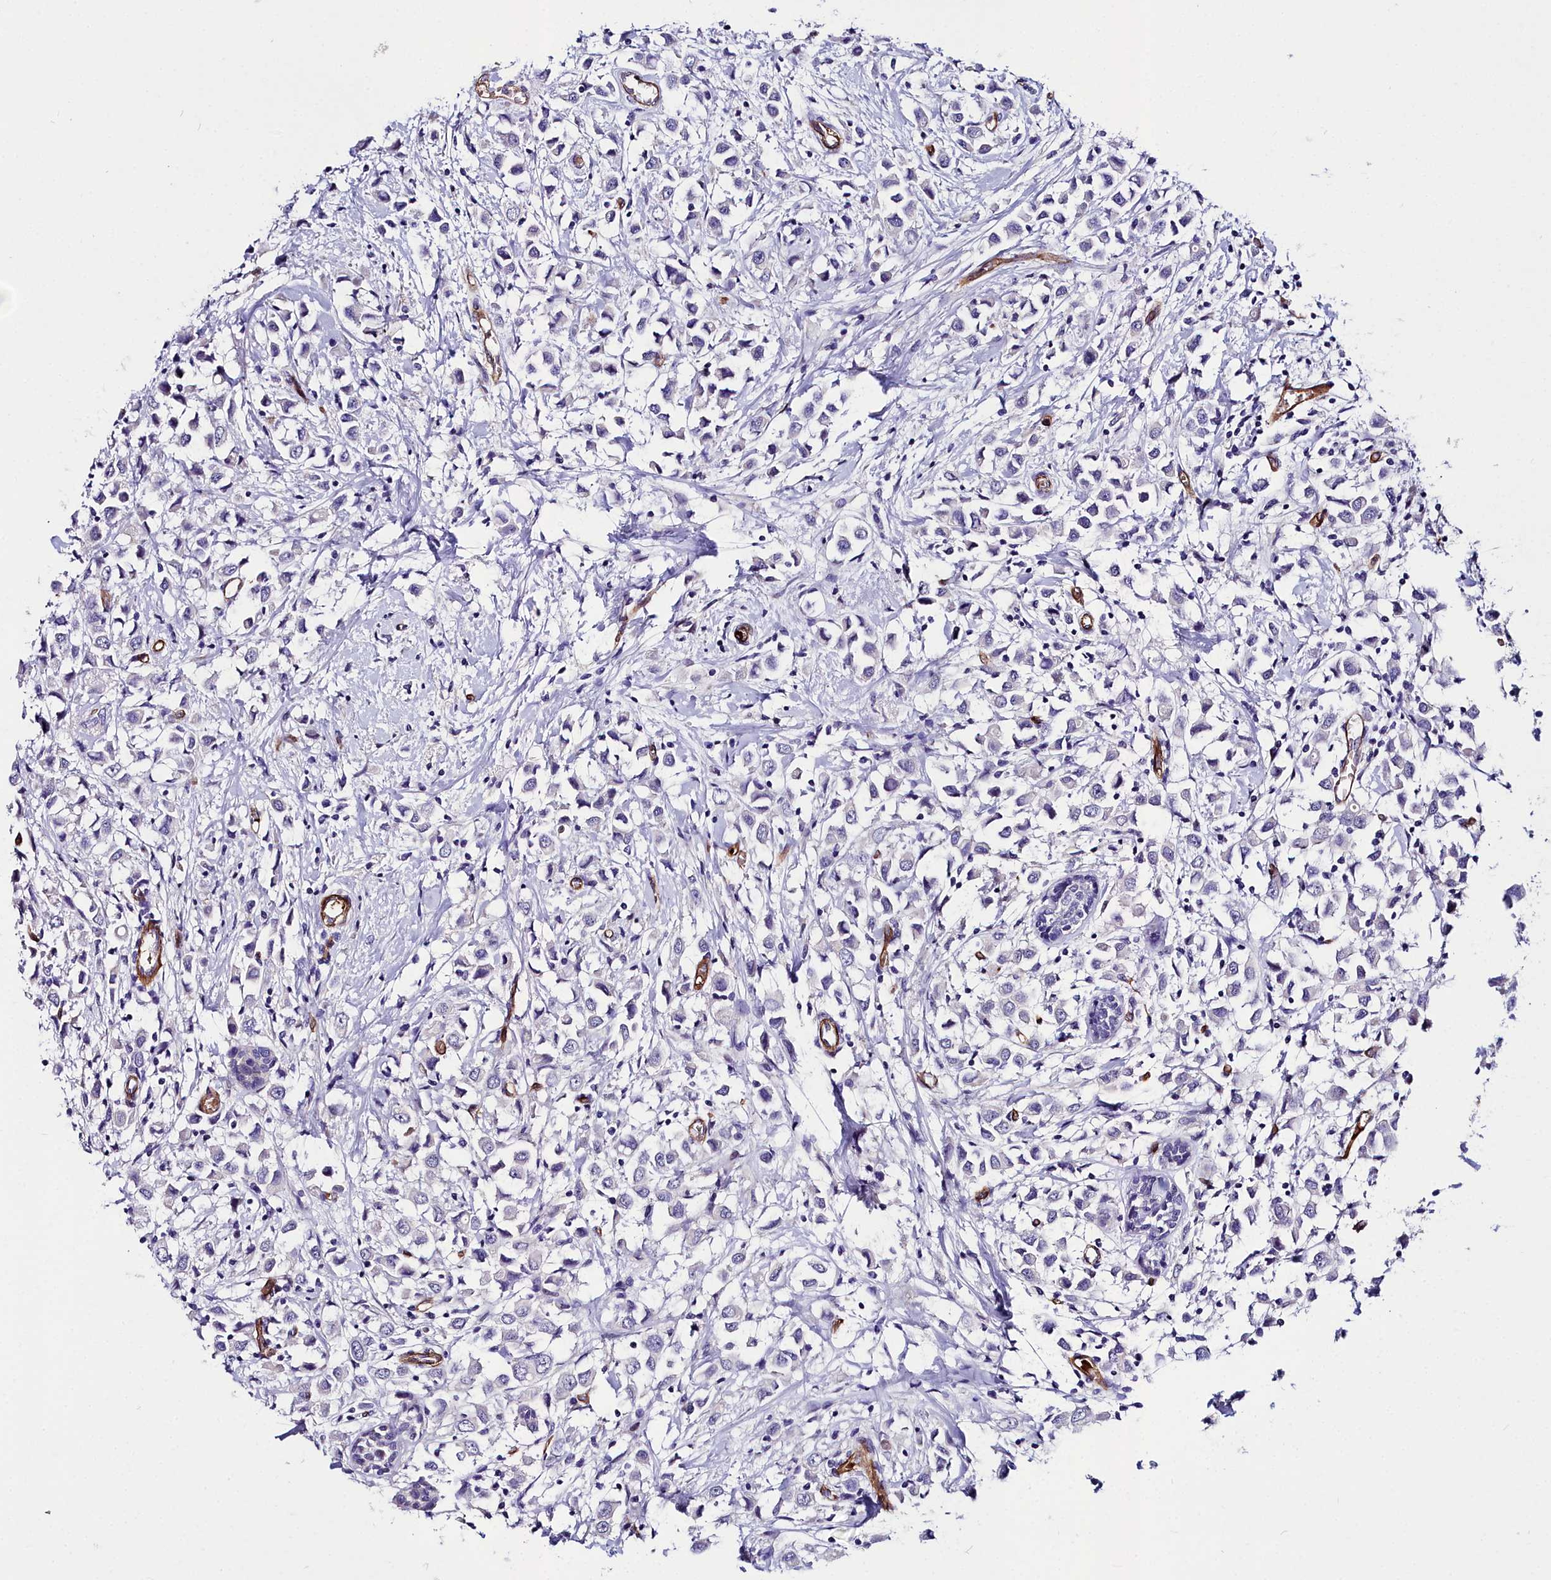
{"staining": {"intensity": "negative", "quantity": "none", "location": "none"}, "tissue": "breast cancer", "cell_type": "Tumor cells", "image_type": "cancer", "snomed": [{"axis": "morphology", "description": "Duct carcinoma"}, {"axis": "topography", "description": "Breast"}], "caption": "A histopathology image of human breast cancer is negative for staining in tumor cells.", "gene": "CYP4F11", "patient": {"sex": "female", "age": 61}}